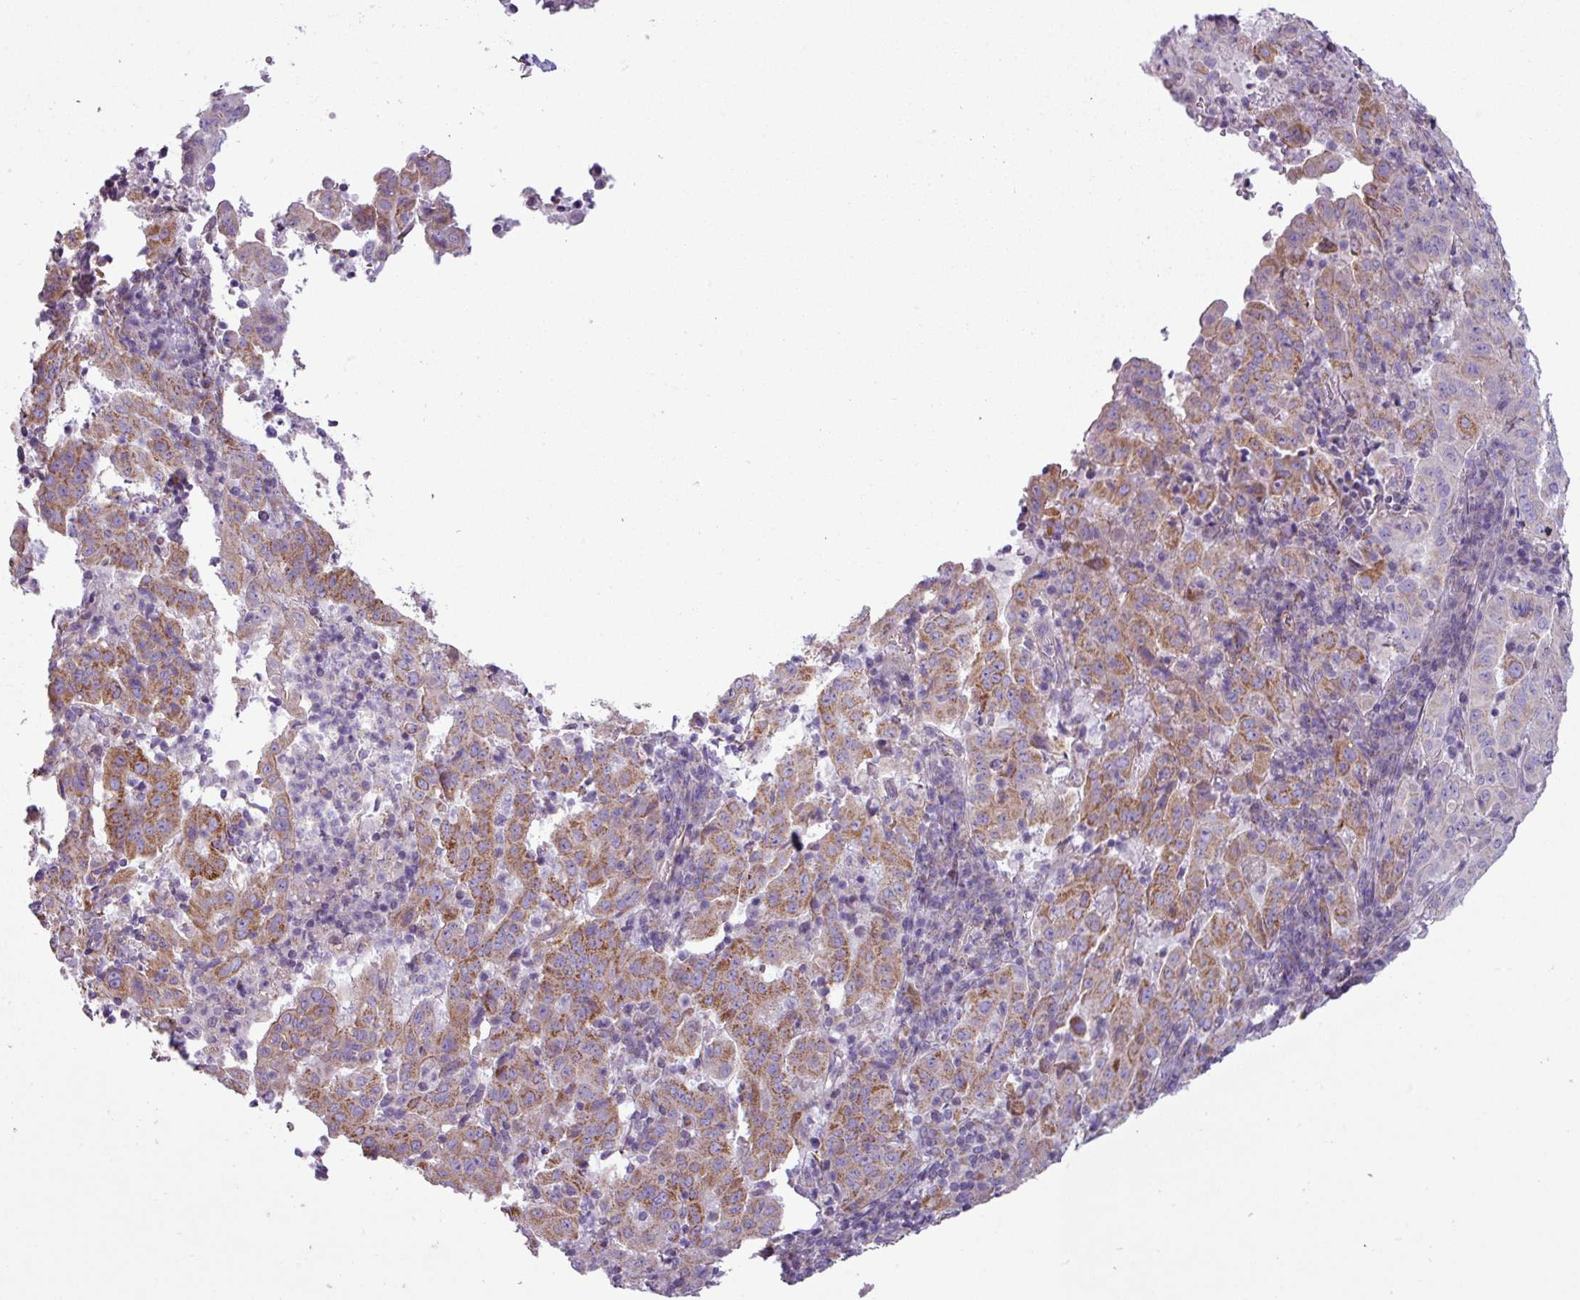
{"staining": {"intensity": "moderate", "quantity": ">75%", "location": "cytoplasmic/membranous"}, "tissue": "pancreatic cancer", "cell_type": "Tumor cells", "image_type": "cancer", "snomed": [{"axis": "morphology", "description": "Adenocarcinoma, NOS"}, {"axis": "topography", "description": "Pancreas"}], "caption": "Brown immunohistochemical staining in adenocarcinoma (pancreatic) displays moderate cytoplasmic/membranous positivity in about >75% of tumor cells.", "gene": "BTN2A2", "patient": {"sex": "male", "age": 63}}